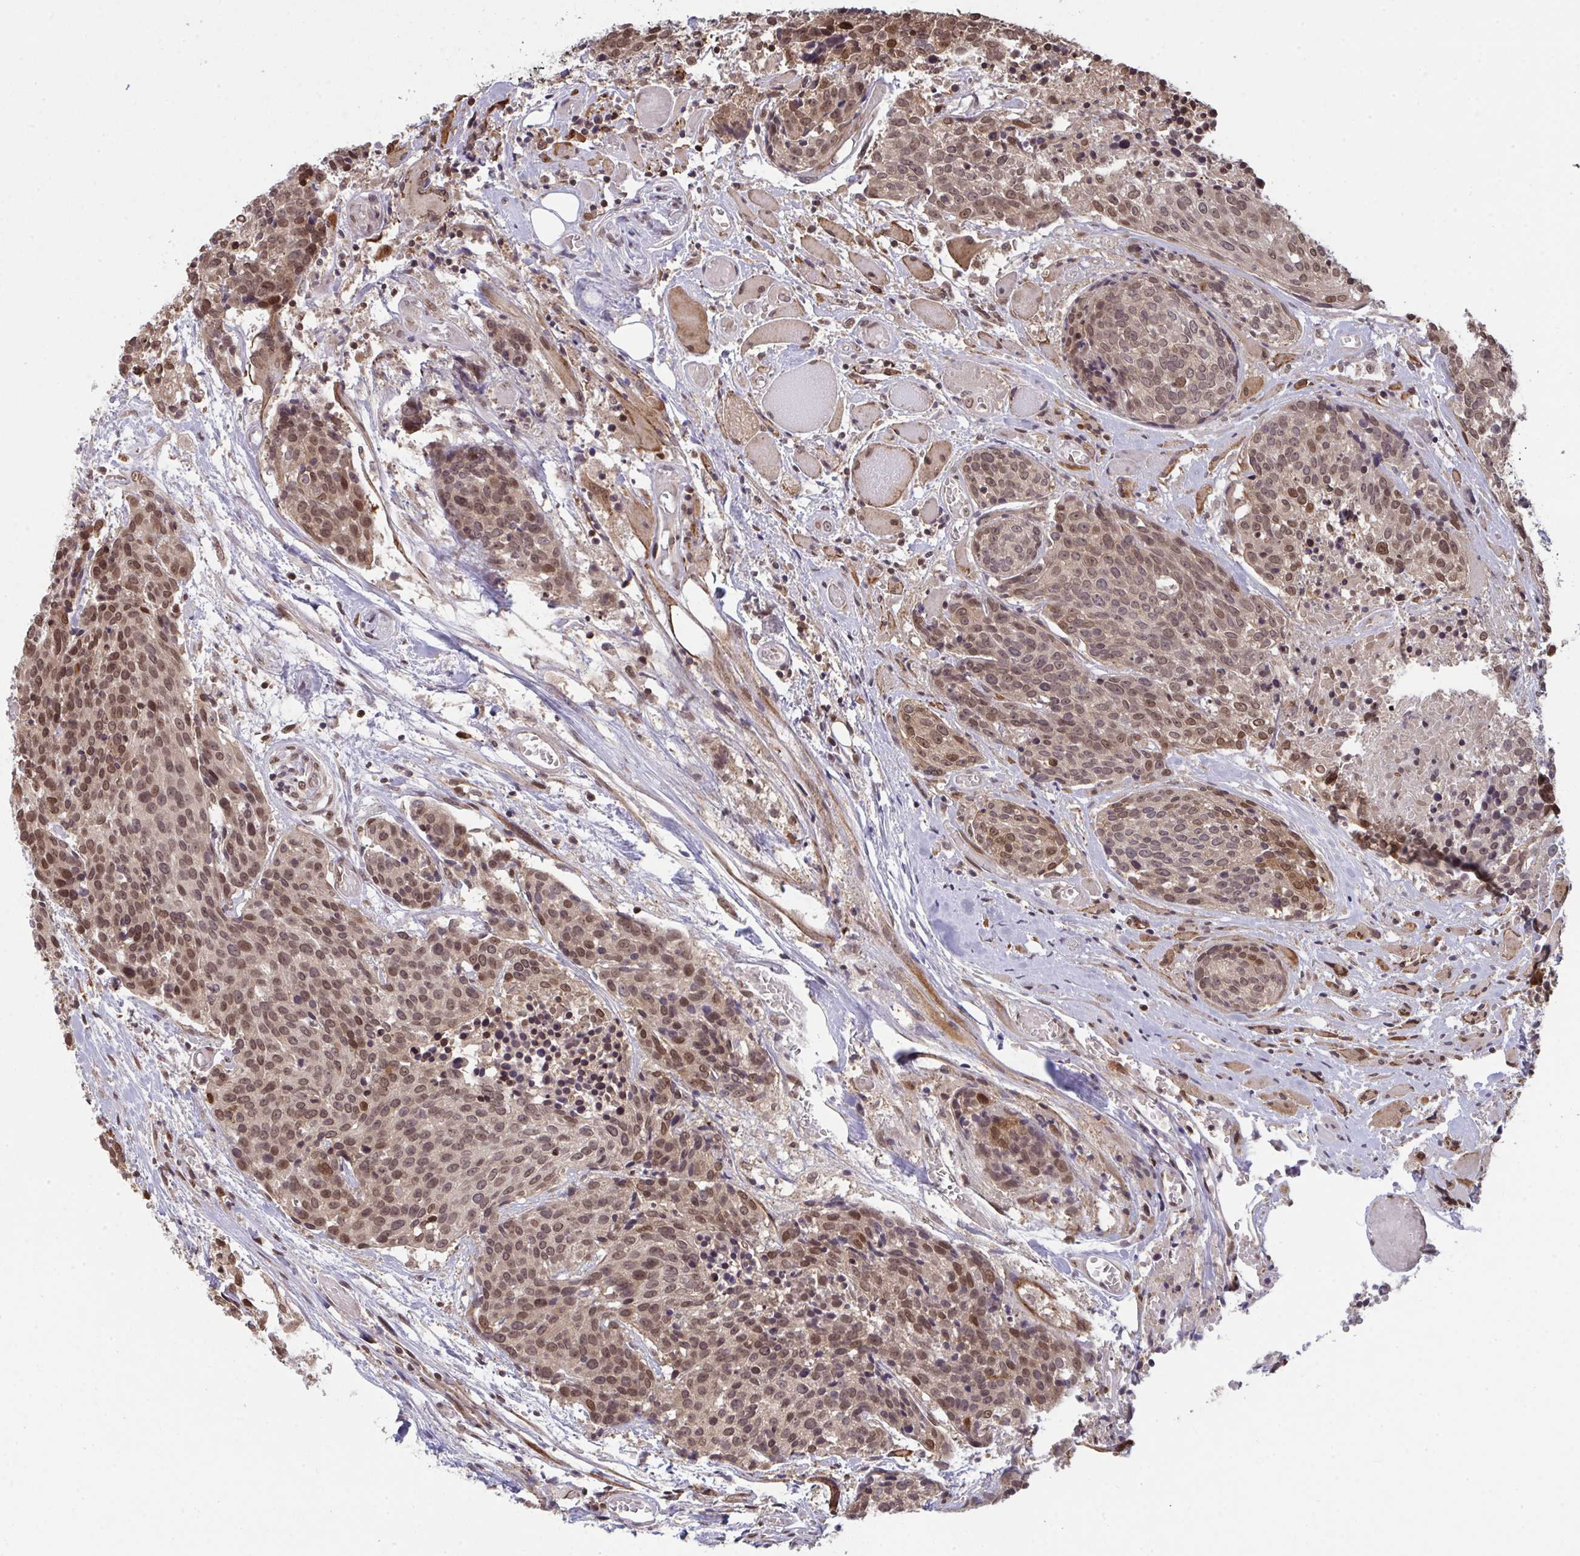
{"staining": {"intensity": "moderate", "quantity": ">75%", "location": "nuclear"}, "tissue": "head and neck cancer", "cell_type": "Tumor cells", "image_type": "cancer", "snomed": [{"axis": "morphology", "description": "Squamous cell carcinoma, NOS"}, {"axis": "topography", "description": "Oral tissue"}, {"axis": "topography", "description": "Head-Neck"}], "caption": "Human head and neck cancer (squamous cell carcinoma) stained with a brown dye shows moderate nuclear positive expression in about >75% of tumor cells.", "gene": "UXT", "patient": {"sex": "male", "age": 64}}